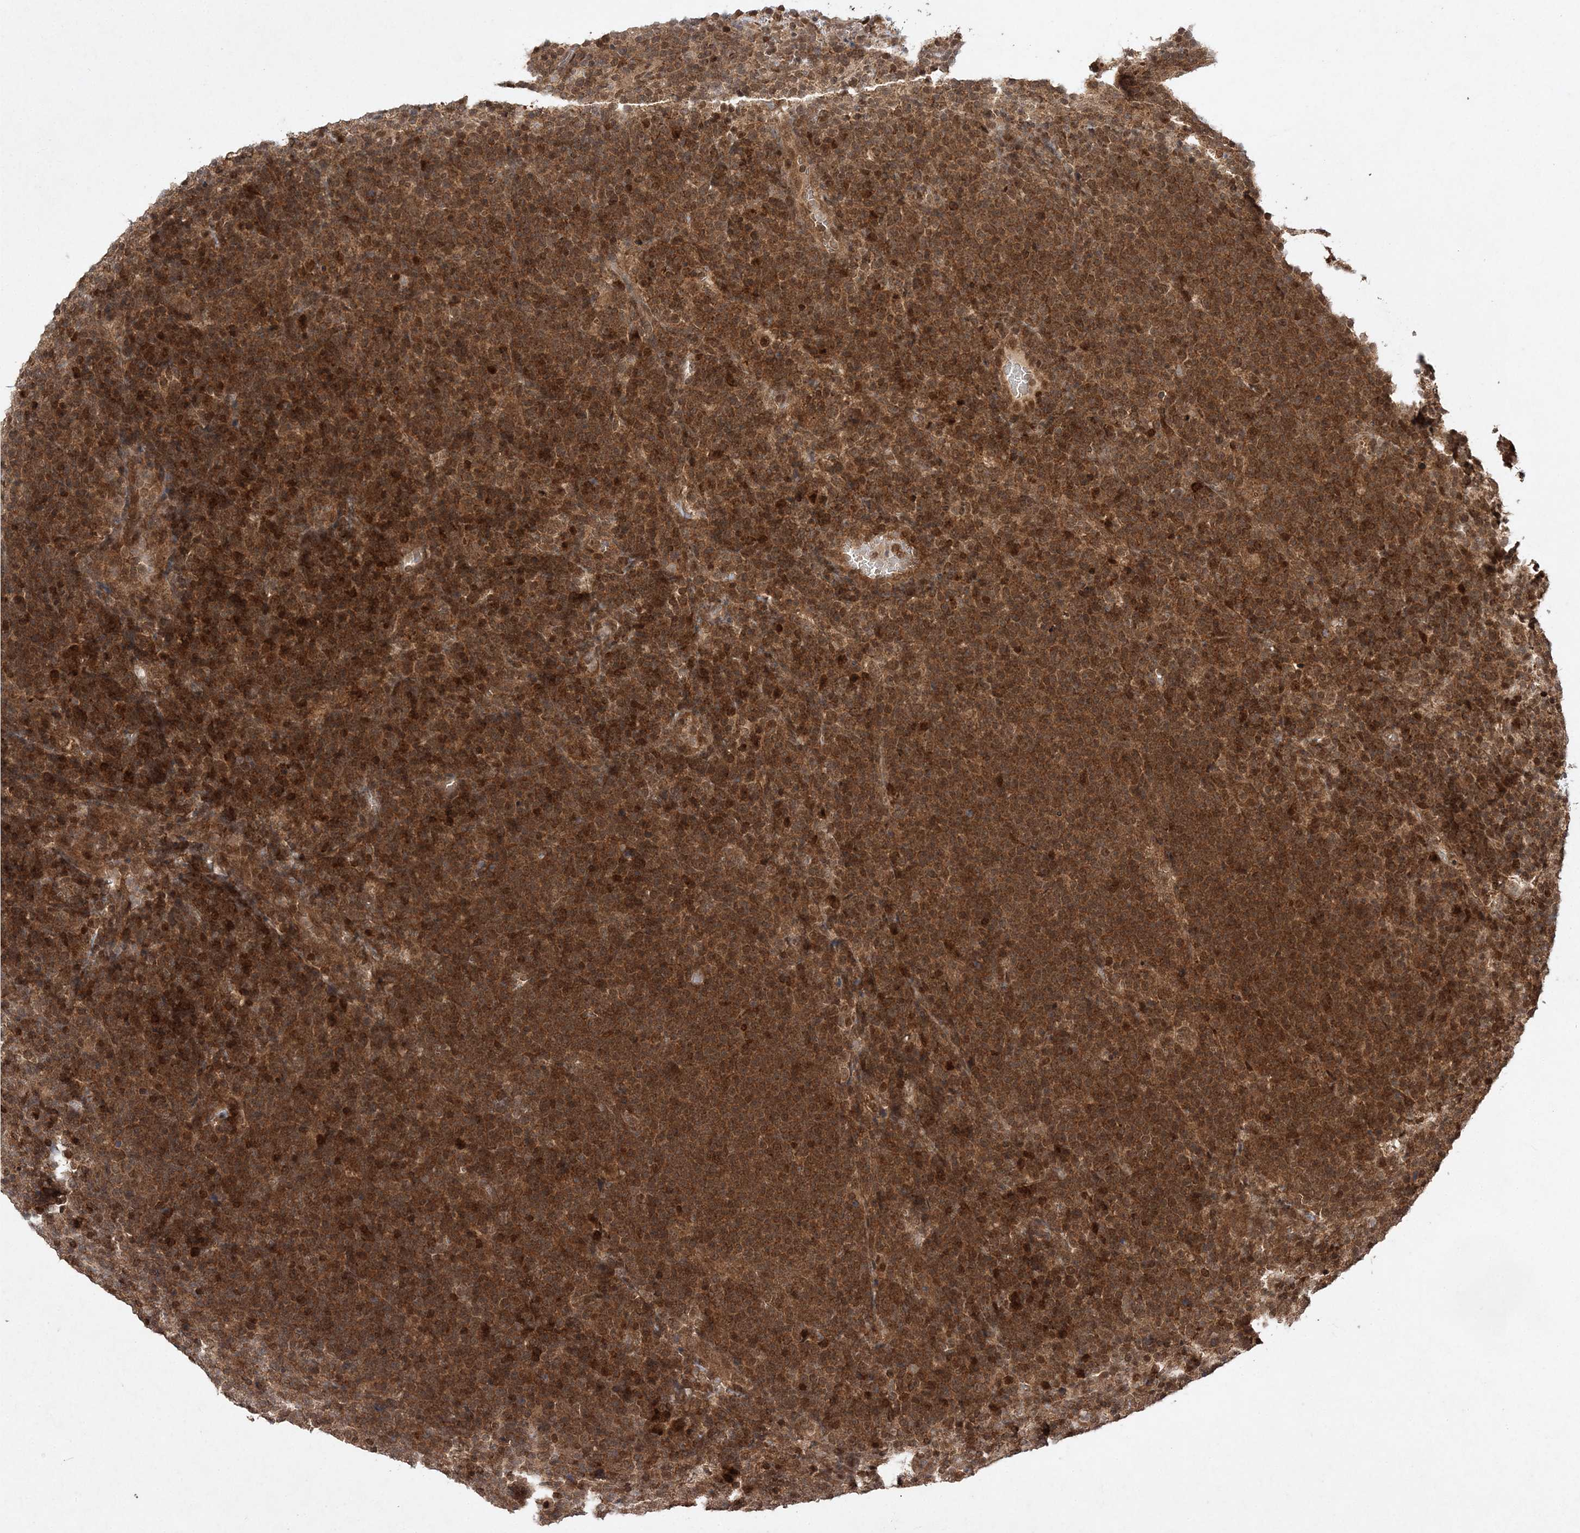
{"staining": {"intensity": "moderate", "quantity": ">75%", "location": "cytoplasmic/membranous,nuclear"}, "tissue": "lymphoma", "cell_type": "Tumor cells", "image_type": "cancer", "snomed": [{"axis": "morphology", "description": "Malignant lymphoma, non-Hodgkin's type, High grade"}, {"axis": "topography", "description": "Lymph node"}], "caption": "Lymphoma tissue displays moderate cytoplasmic/membranous and nuclear expression in about >75% of tumor cells", "gene": "NIF3L1", "patient": {"sex": "male", "age": 61}}